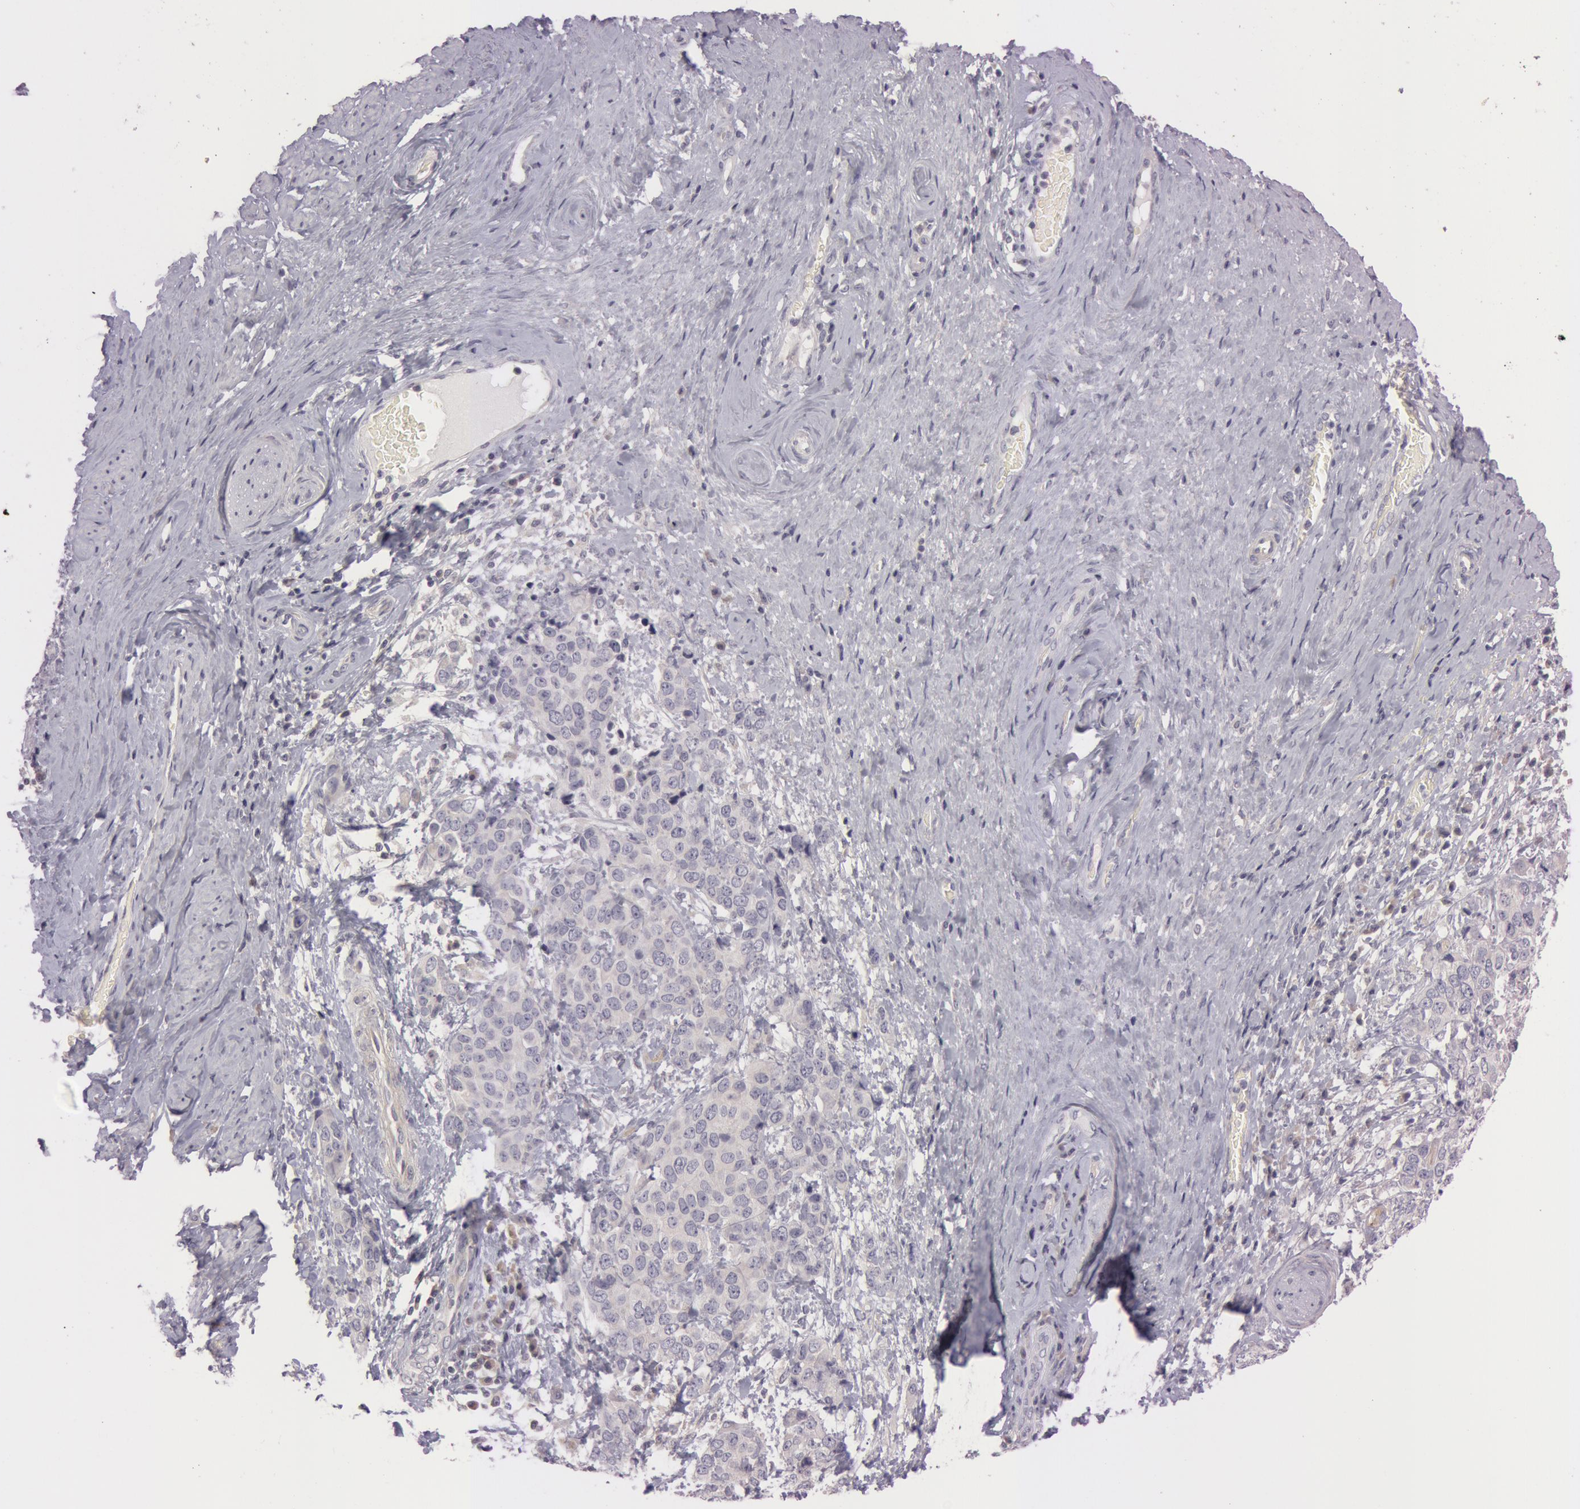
{"staining": {"intensity": "negative", "quantity": "none", "location": "none"}, "tissue": "cervical cancer", "cell_type": "Tumor cells", "image_type": "cancer", "snomed": [{"axis": "morphology", "description": "Squamous cell carcinoma, NOS"}, {"axis": "topography", "description": "Cervix"}], "caption": "Squamous cell carcinoma (cervical) was stained to show a protein in brown. There is no significant staining in tumor cells.", "gene": "RALGAPA1", "patient": {"sex": "female", "age": 54}}